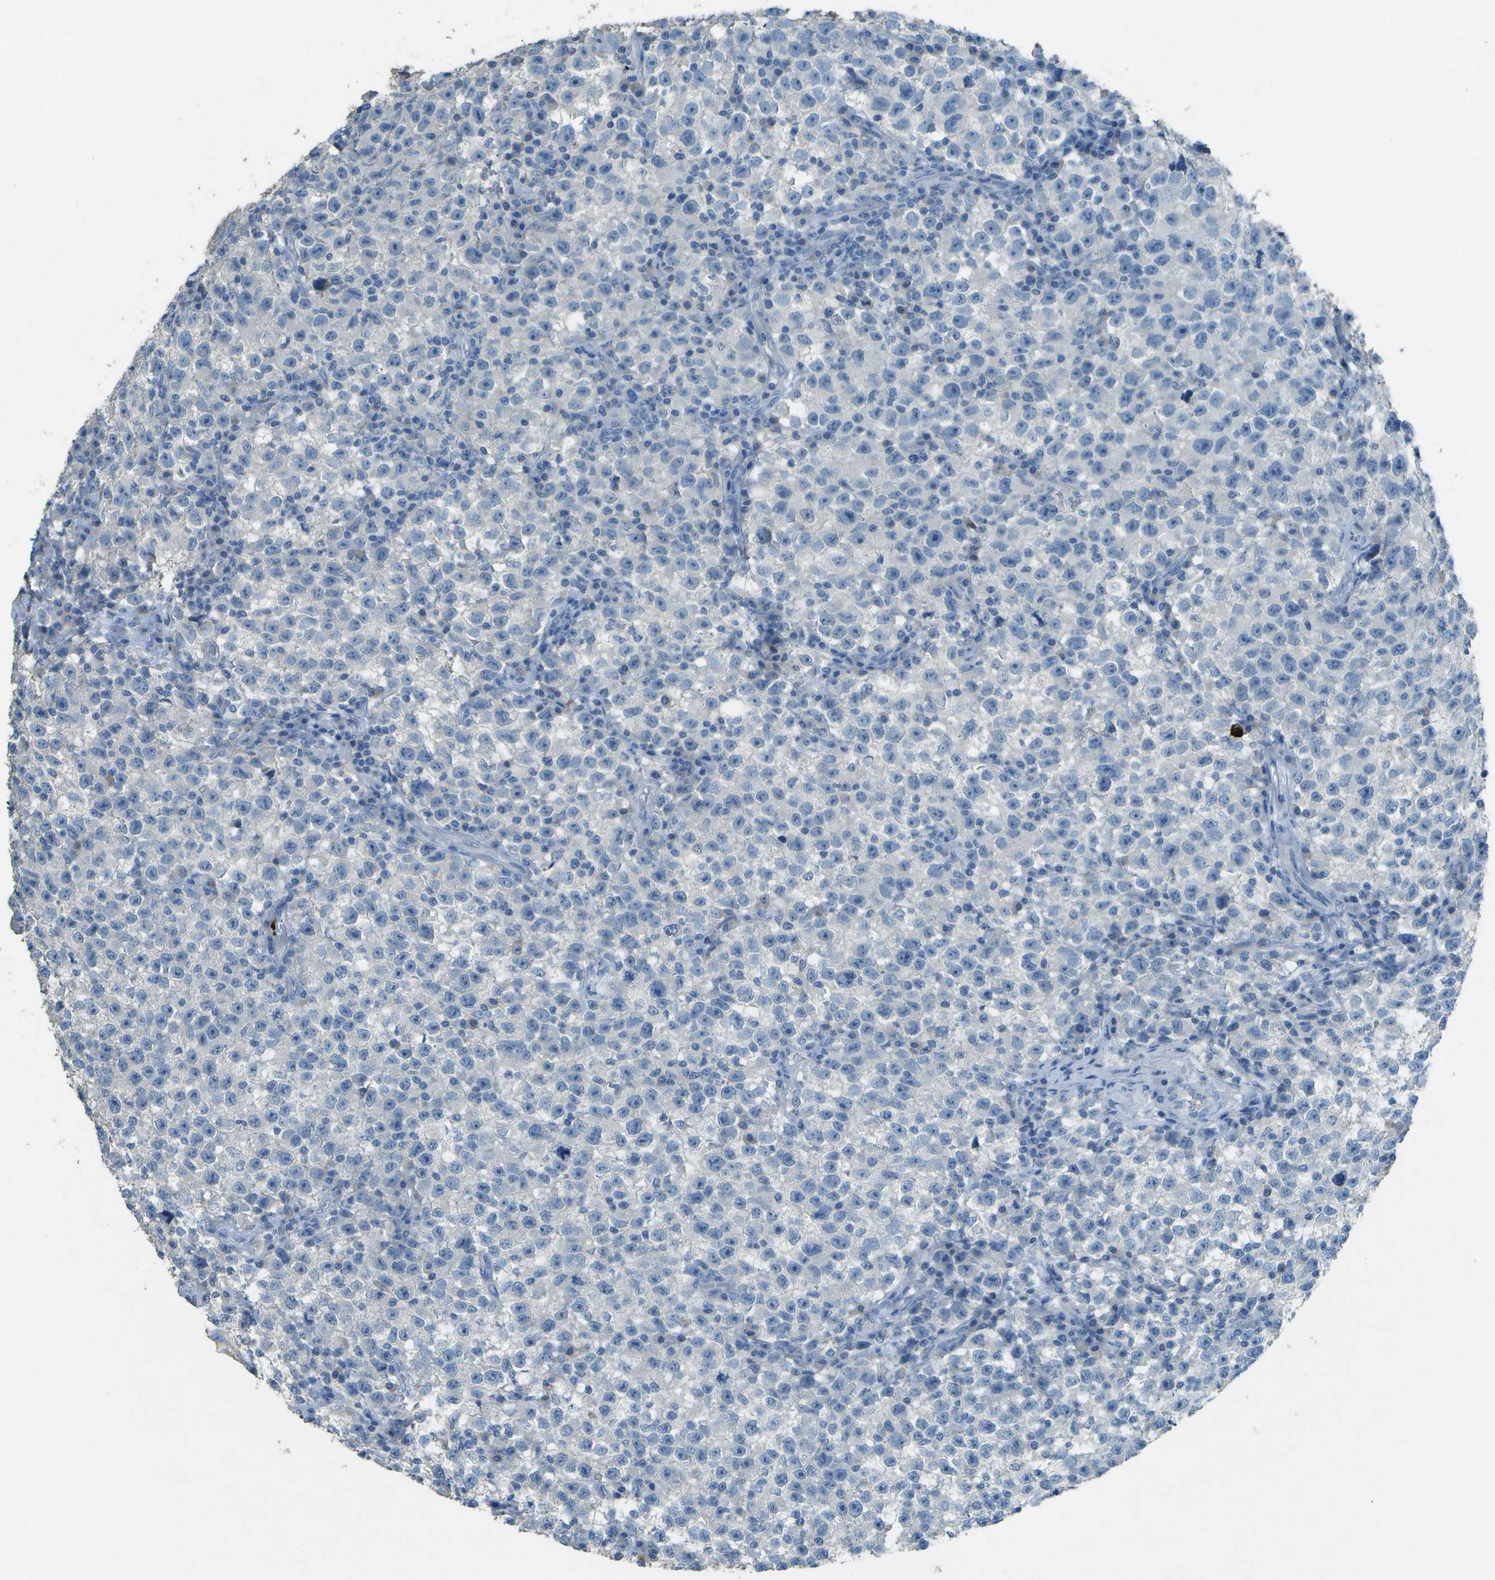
{"staining": {"intensity": "negative", "quantity": "none", "location": "none"}, "tissue": "testis cancer", "cell_type": "Tumor cells", "image_type": "cancer", "snomed": [{"axis": "morphology", "description": "Seminoma, NOS"}, {"axis": "topography", "description": "Testis"}], "caption": "The photomicrograph reveals no staining of tumor cells in testis seminoma.", "gene": "LGI2", "patient": {"sex": "male", "age": 22}}